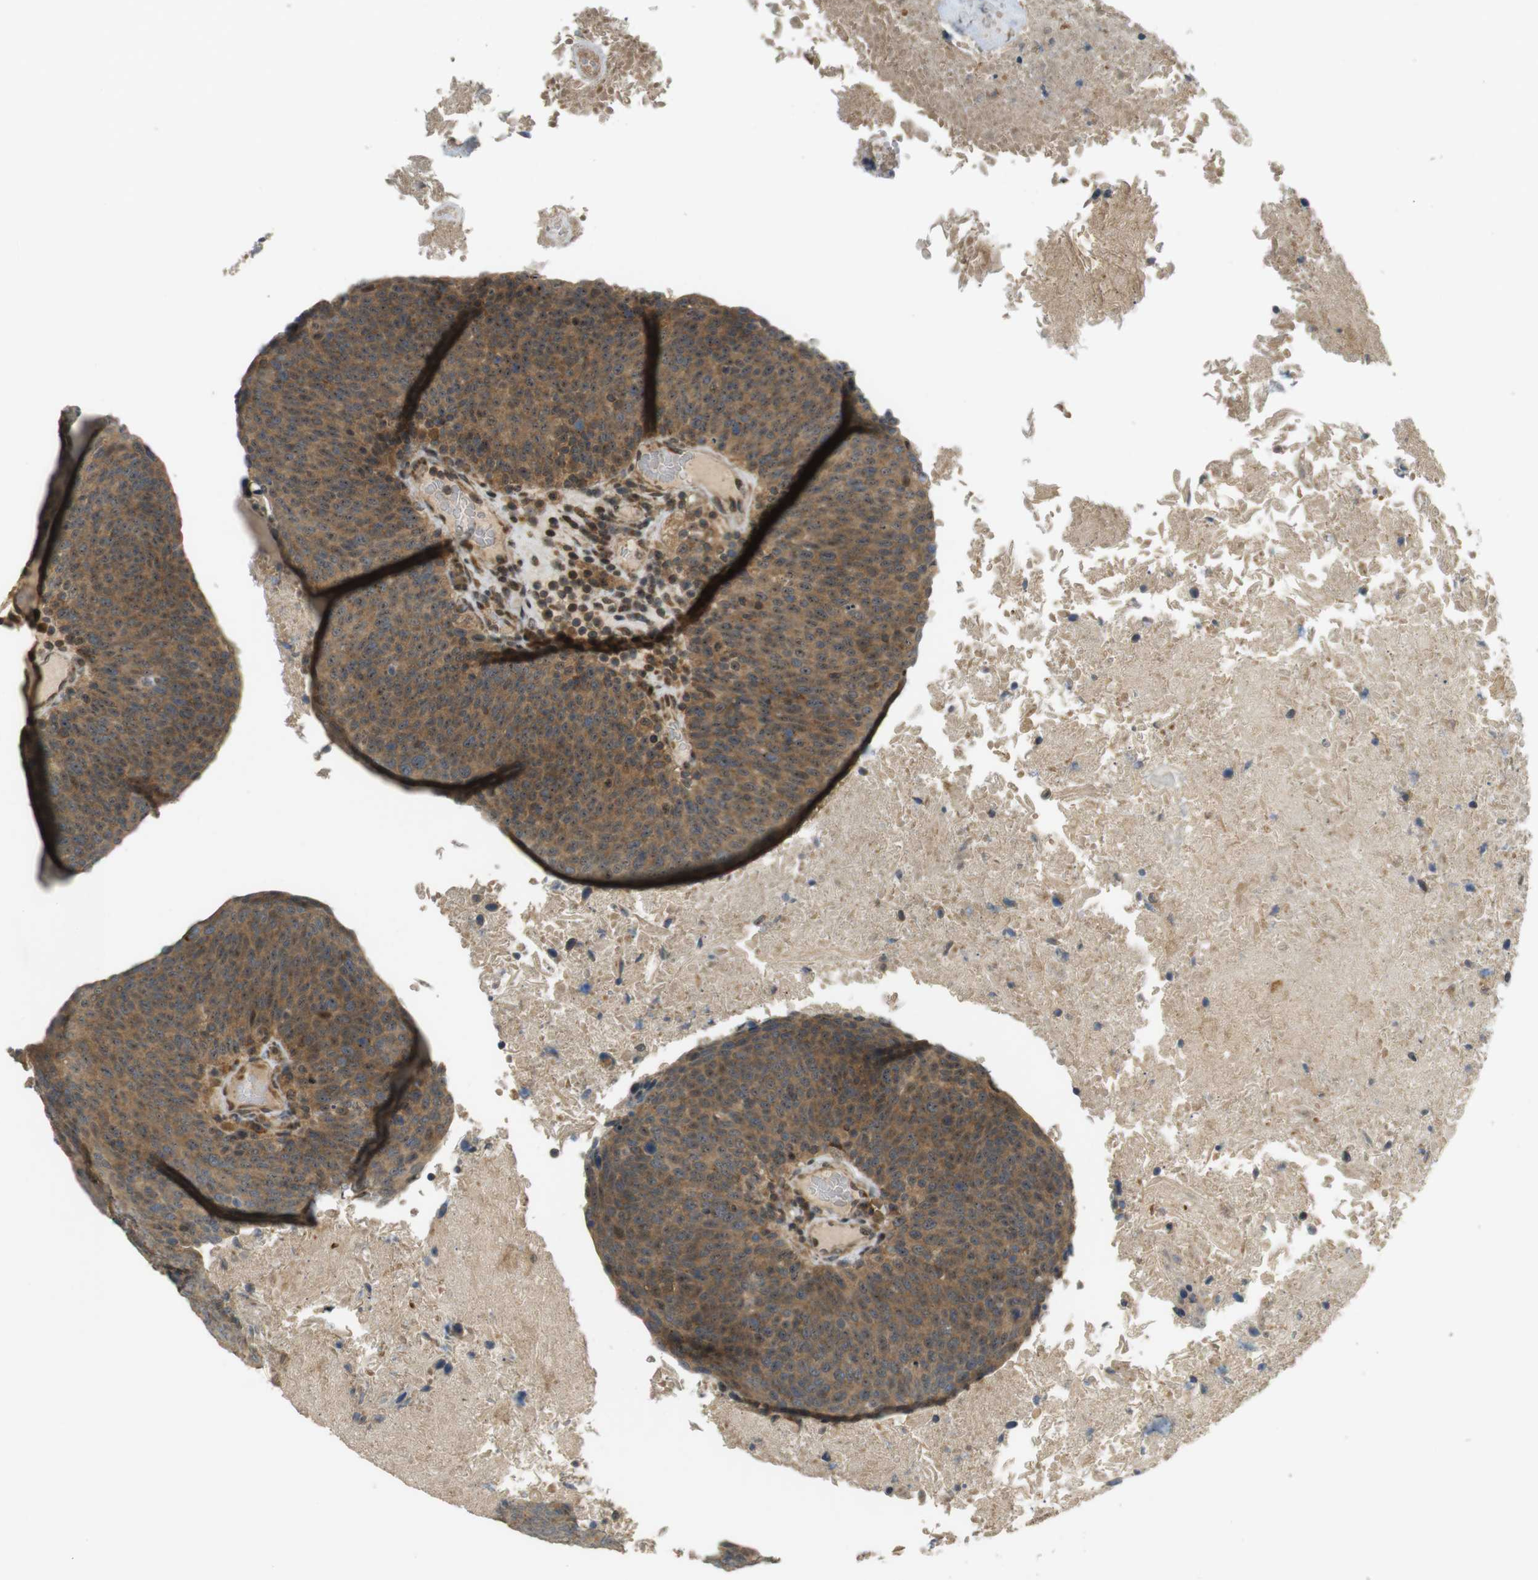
{"staining": {"intensity": "moderate", "quantity": ">75%", "location": "cytoplasmic/membranous,nuclear"}, "tissue": "head and neck cancer", "cell_type": "Tumor cells", "image_type": "cancer", "snomed": [{"axis": "morphology", "description": "Squamous cell carcinoma, NOS"}, {"axis": "morphology", "description": "Squamous cell carcinoma, metastatic, NOS"}, {"axis": "topography", "description": "Lymph node"}, {"axis": "topography", "description": "Head-Neck"}], "caption": "Head and neck cancer tissue demonstrates moderate cytoplasmic/membranous and nuclear staining in about >75% of tumor cells, visualized by immunohistochemistry.", "gene": "TMX3", "patient": {"sex": "male", "age": 62}}